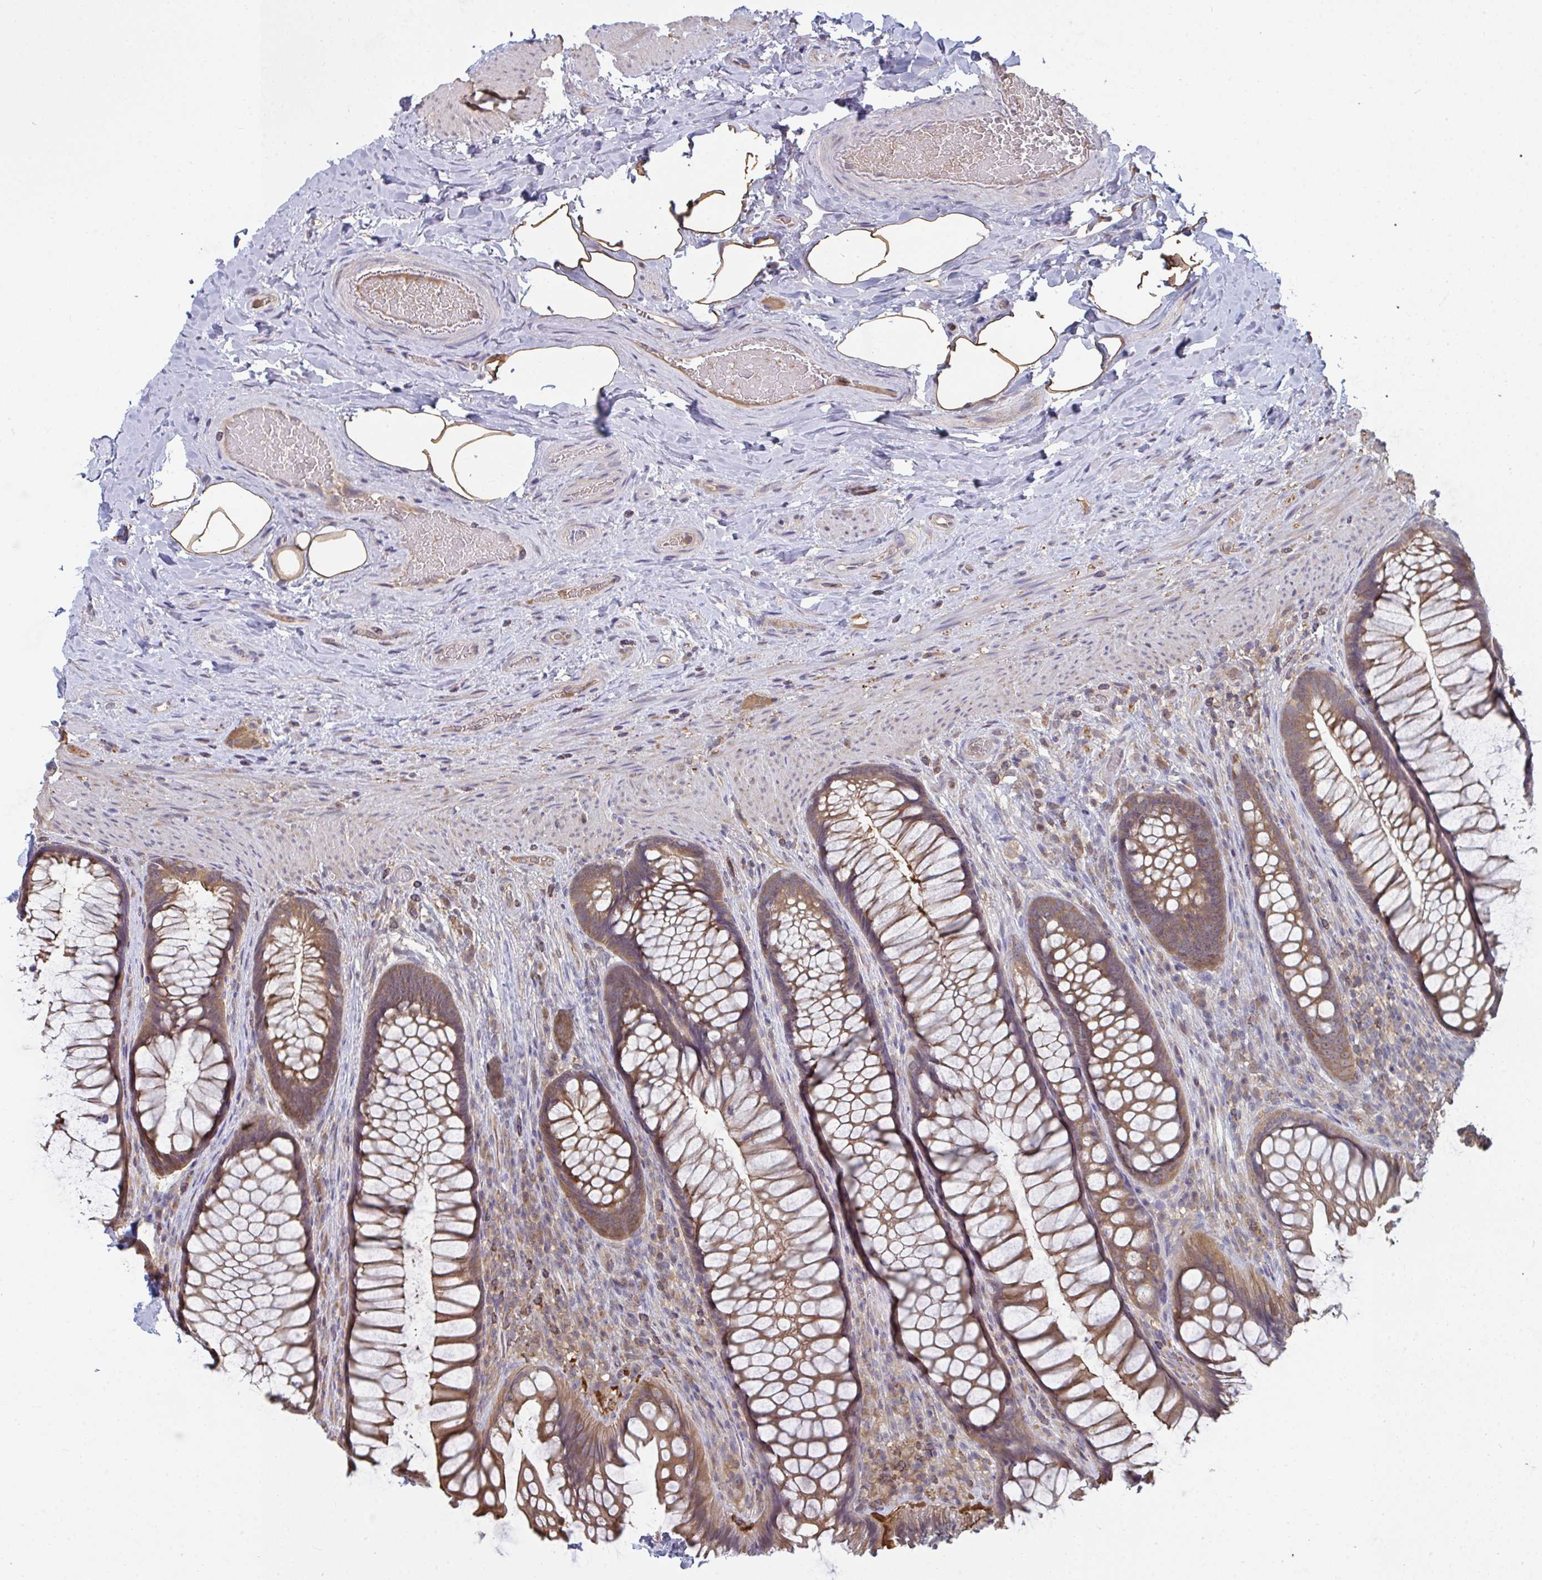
{"staining": {"intensity": "moderate", "quantity": ">75%", "location": "cytoplasmic/membranous"}, "tissue": "rectum", "cell_type": "Glandular cells", "image_type": "normal", "snomed": [{"axis": "morphology", "description": "Normal tissue, NOS"}, {"axis": "topography", "description": "Rectum"}], "caption": "DAB immunohistochemical staining of unremarkable rectum reveals moderate cytoplasmic/membranous protein staining in about >75% of glandular cells.", "gene": "TTC9C", "patient": {"sex": "male", "age": 53}}